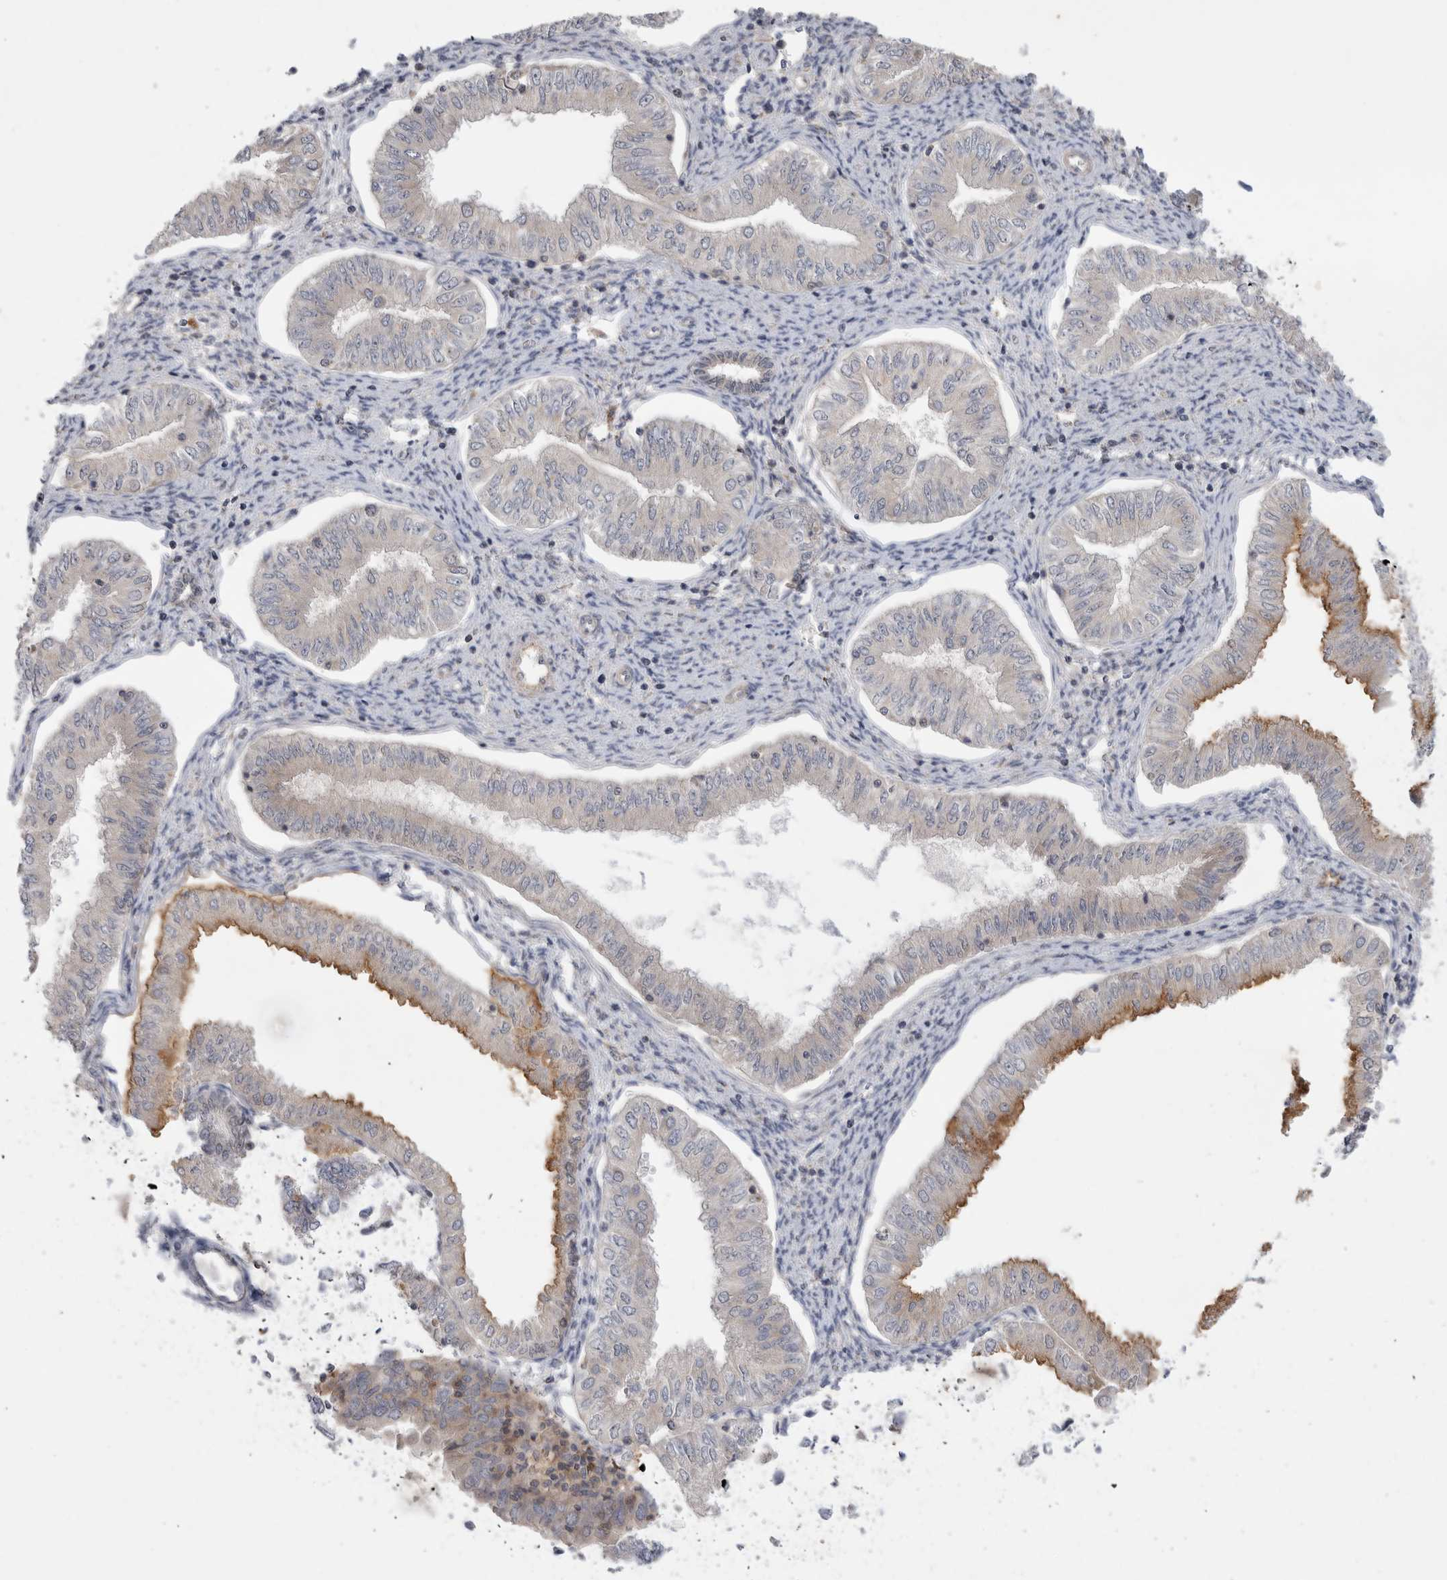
{"staining": {"intensity": "moderate", "quantity": "<25%", "location": "cytoplasmic/membranous"}, "tissue": "endometrial cancer", "cell_type": "Tumor cells", "image_type": "cancer", "snomed": [{"axis": "morphology", "description": "Normal tissue, NOS"}, {"axis": "morphology", "description": "Adenocarcinoma, NOS"}, {"axis": "topography", "description": "Endometrium"}], "caption": "Brown immunohistochemical staining in human endometrial cancer (adenocarcinoma) exhibits moderate cytoplasmic/membranous staining in approximately <25% of tumor cells.", "gene": "SRD5A3", "patient": {"sex": "female", "age": 53}}